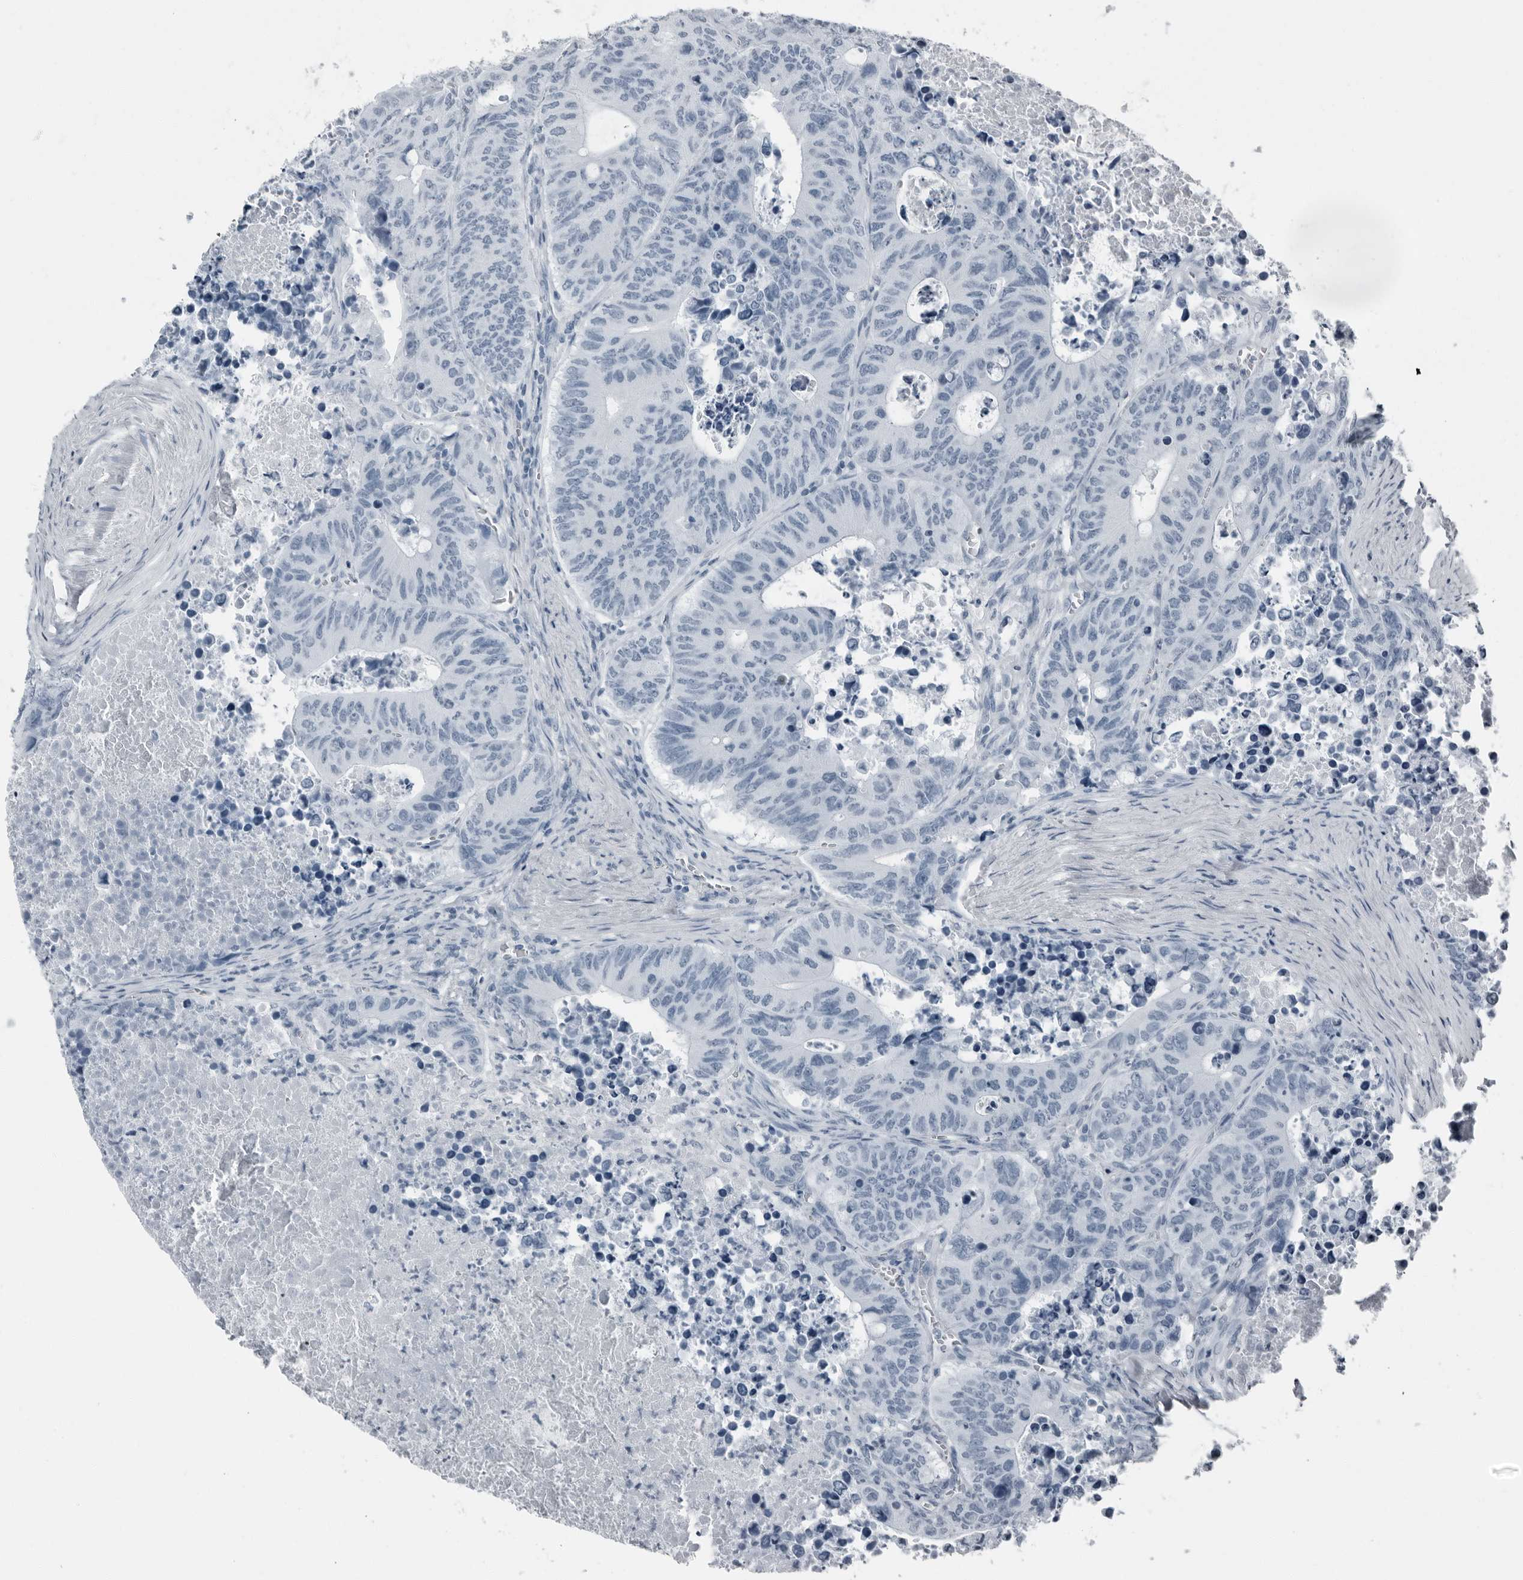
{"staining": {"intensity": "negative", "quantity": "none", "location": "none"}, "tissue": "colorectal cancer", "cell_type": "Tumor cells", "image_type": "cancer", "snomed": [{"axis": "morphology", "description": "Adenocarcinoma, NOS"}, {"axis": "topography", "description": "Colon"}], "caption": "IHC image of neoplastic tissue: adenocarcinoma (colorectal) stained with DAB shows no significant protein expression in tumor cells. (DAB (3,3'-diaminobenzidine) immunohistochemistry (IHC) with hematoxylin counter stain).", "gene": "PRSS1", "patient": {"sex": "male", "age": 87}}